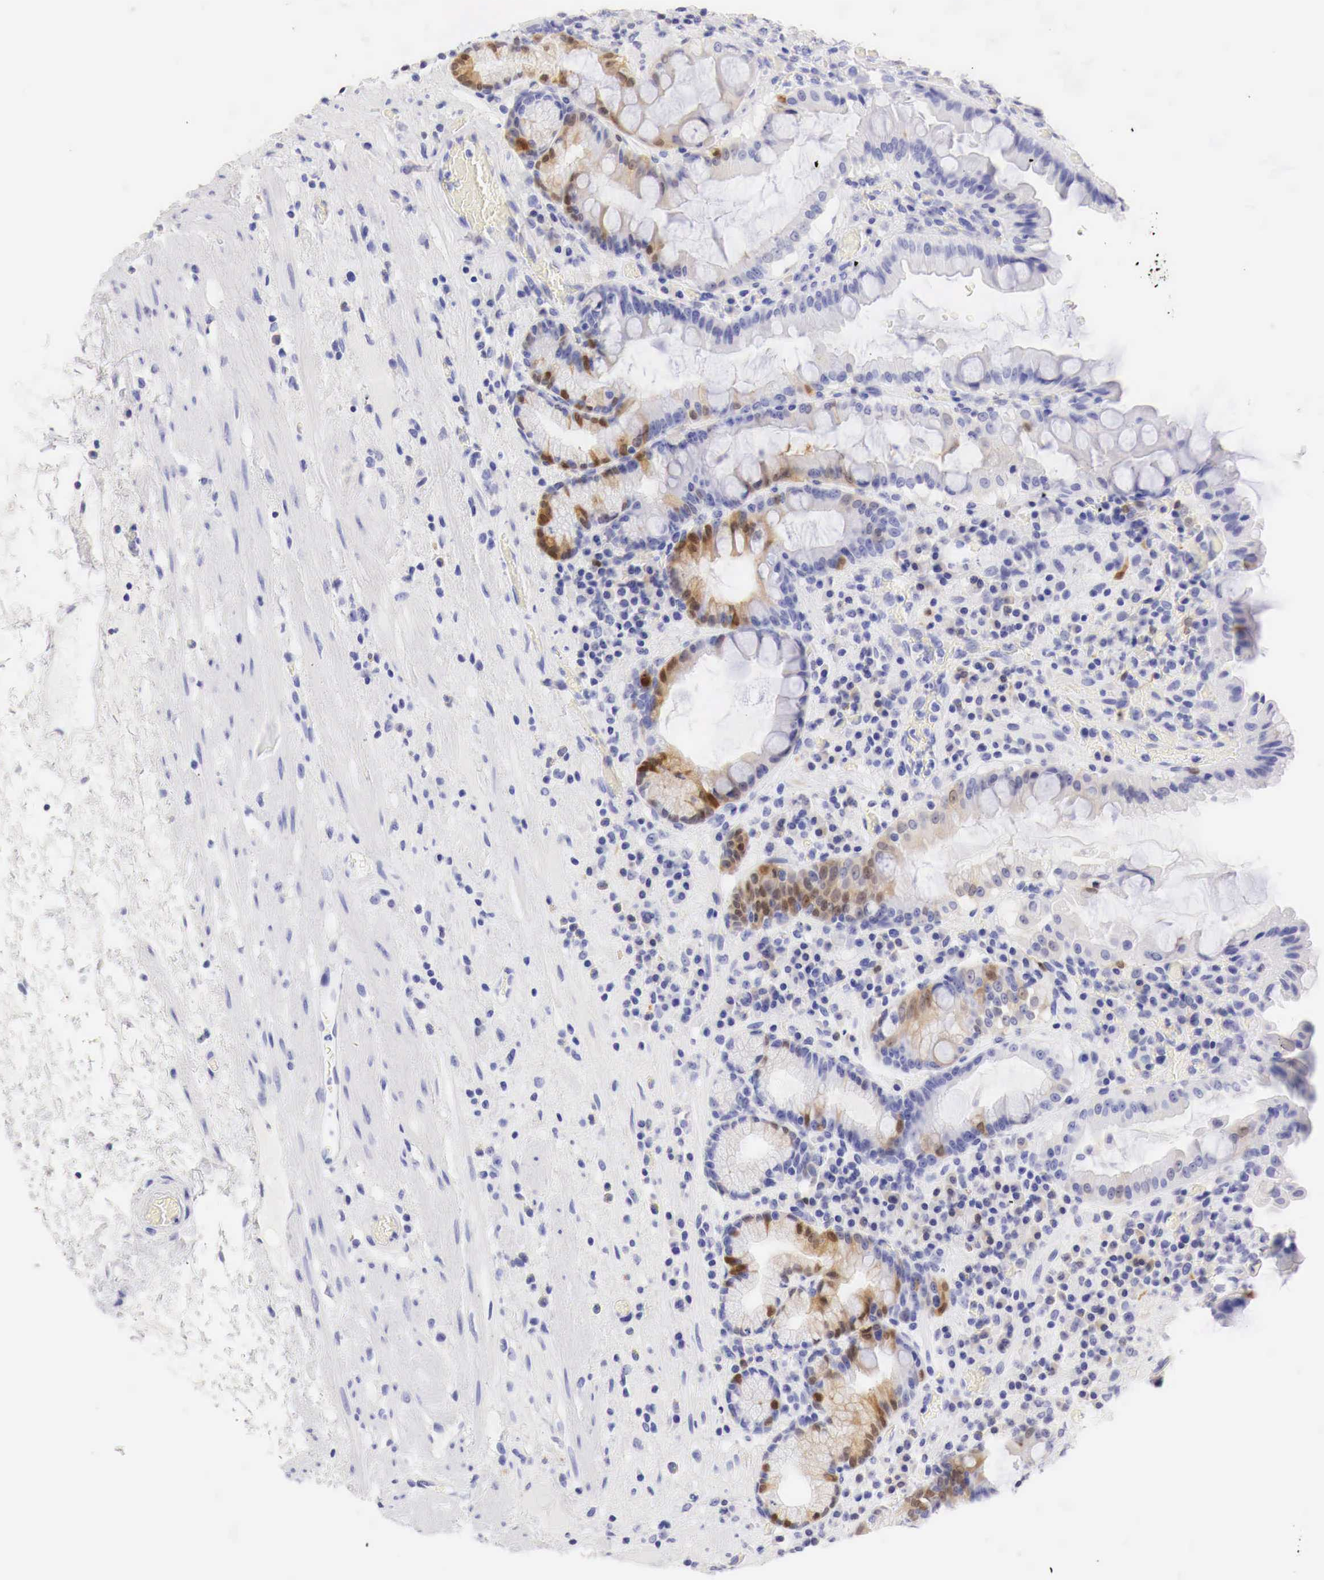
{"staining": {"intensity": "moderate", "quantity": "<25%", "location": "cytoplasmic/membranous,nuclear"}, "tissue": "stomach", "cell_type": "Glandular cells", "image_type": "normal", "snomed": [{"axis": "morphology", "description": "Normal tissue, NOS"}, {"axis": "topography", "description": "Stomach, lower"}, {"axis": "topography", "description": "Duodenum"}], "caption": "Immunohistochemistry (IHC) (DAB) staining of benign stomach exhibits moderate cytoplasmic/membranous,nuclear protein positivity in about <25% of glandular cells. (DAB (3,3'-diaminobenzidine) = brown stain, brightfield microscopy at high magnification).", "gene": "CDKN2A", "patient": {"sex": "male", "age": 84}}